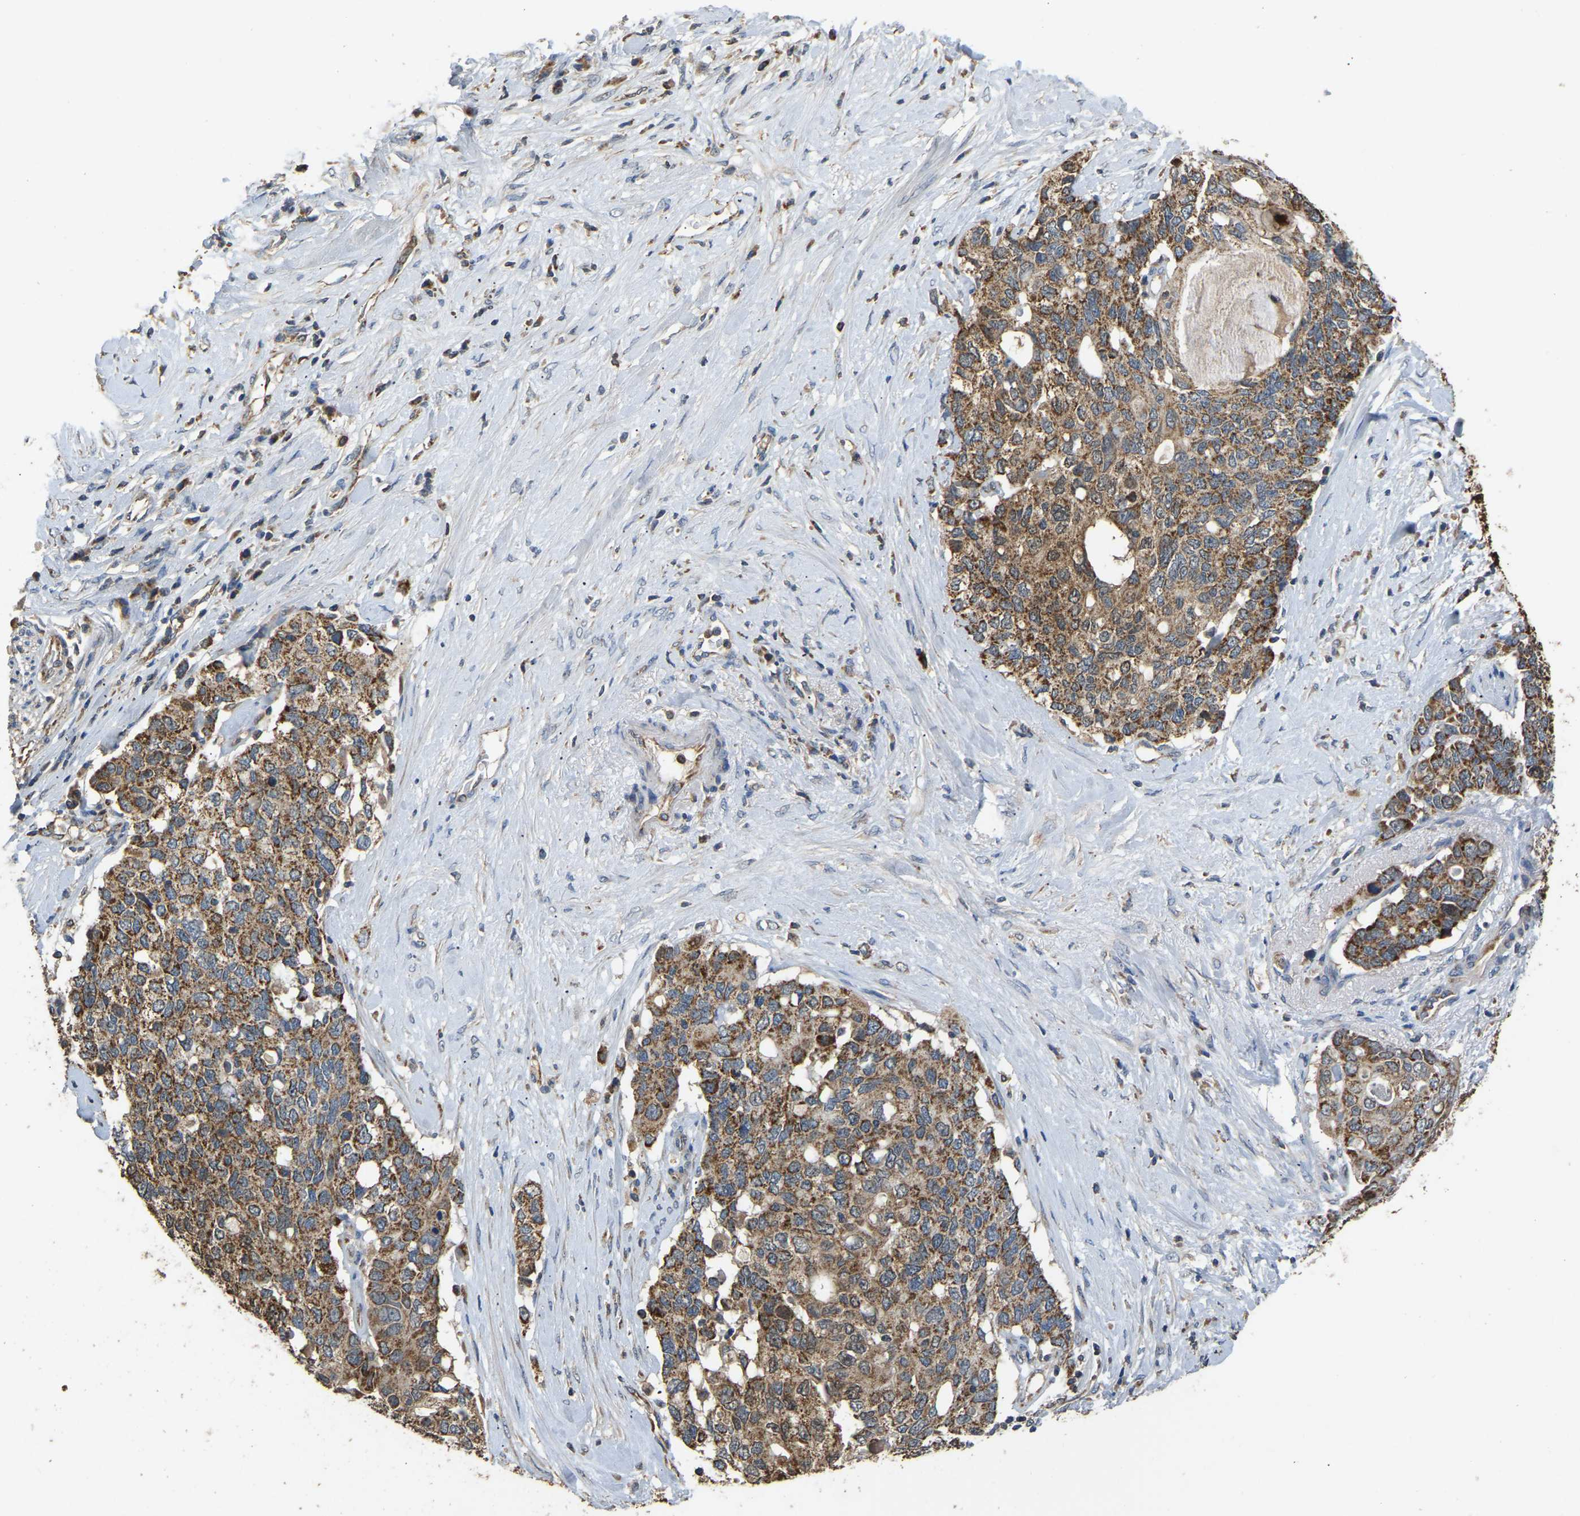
{"staining": {"intensity": "strong", "quantity": ">75%", "location": "cytoplasmic/membranous"}, "tissue": "pancreatic cancer", "cell_type": "Tumor cells", "image_type": "cancer", "snomed": [{"axis": "morphology", "description": "Adenocarcinoma, NOS"}, {"axis": "topography", "description": "Pancreas"}], "caption": "This photomicrograph shows adenocarcinoma (pancreatic) stained with immunohistochemistry (IHC) to label a protein in brown. The cytoplasmic/membranous of tumor cells show strong positivity for the protein. Nuclei are counter-stained blue.", "gene": "TUFM", "patient": {"sex": "female", "age": 56}}